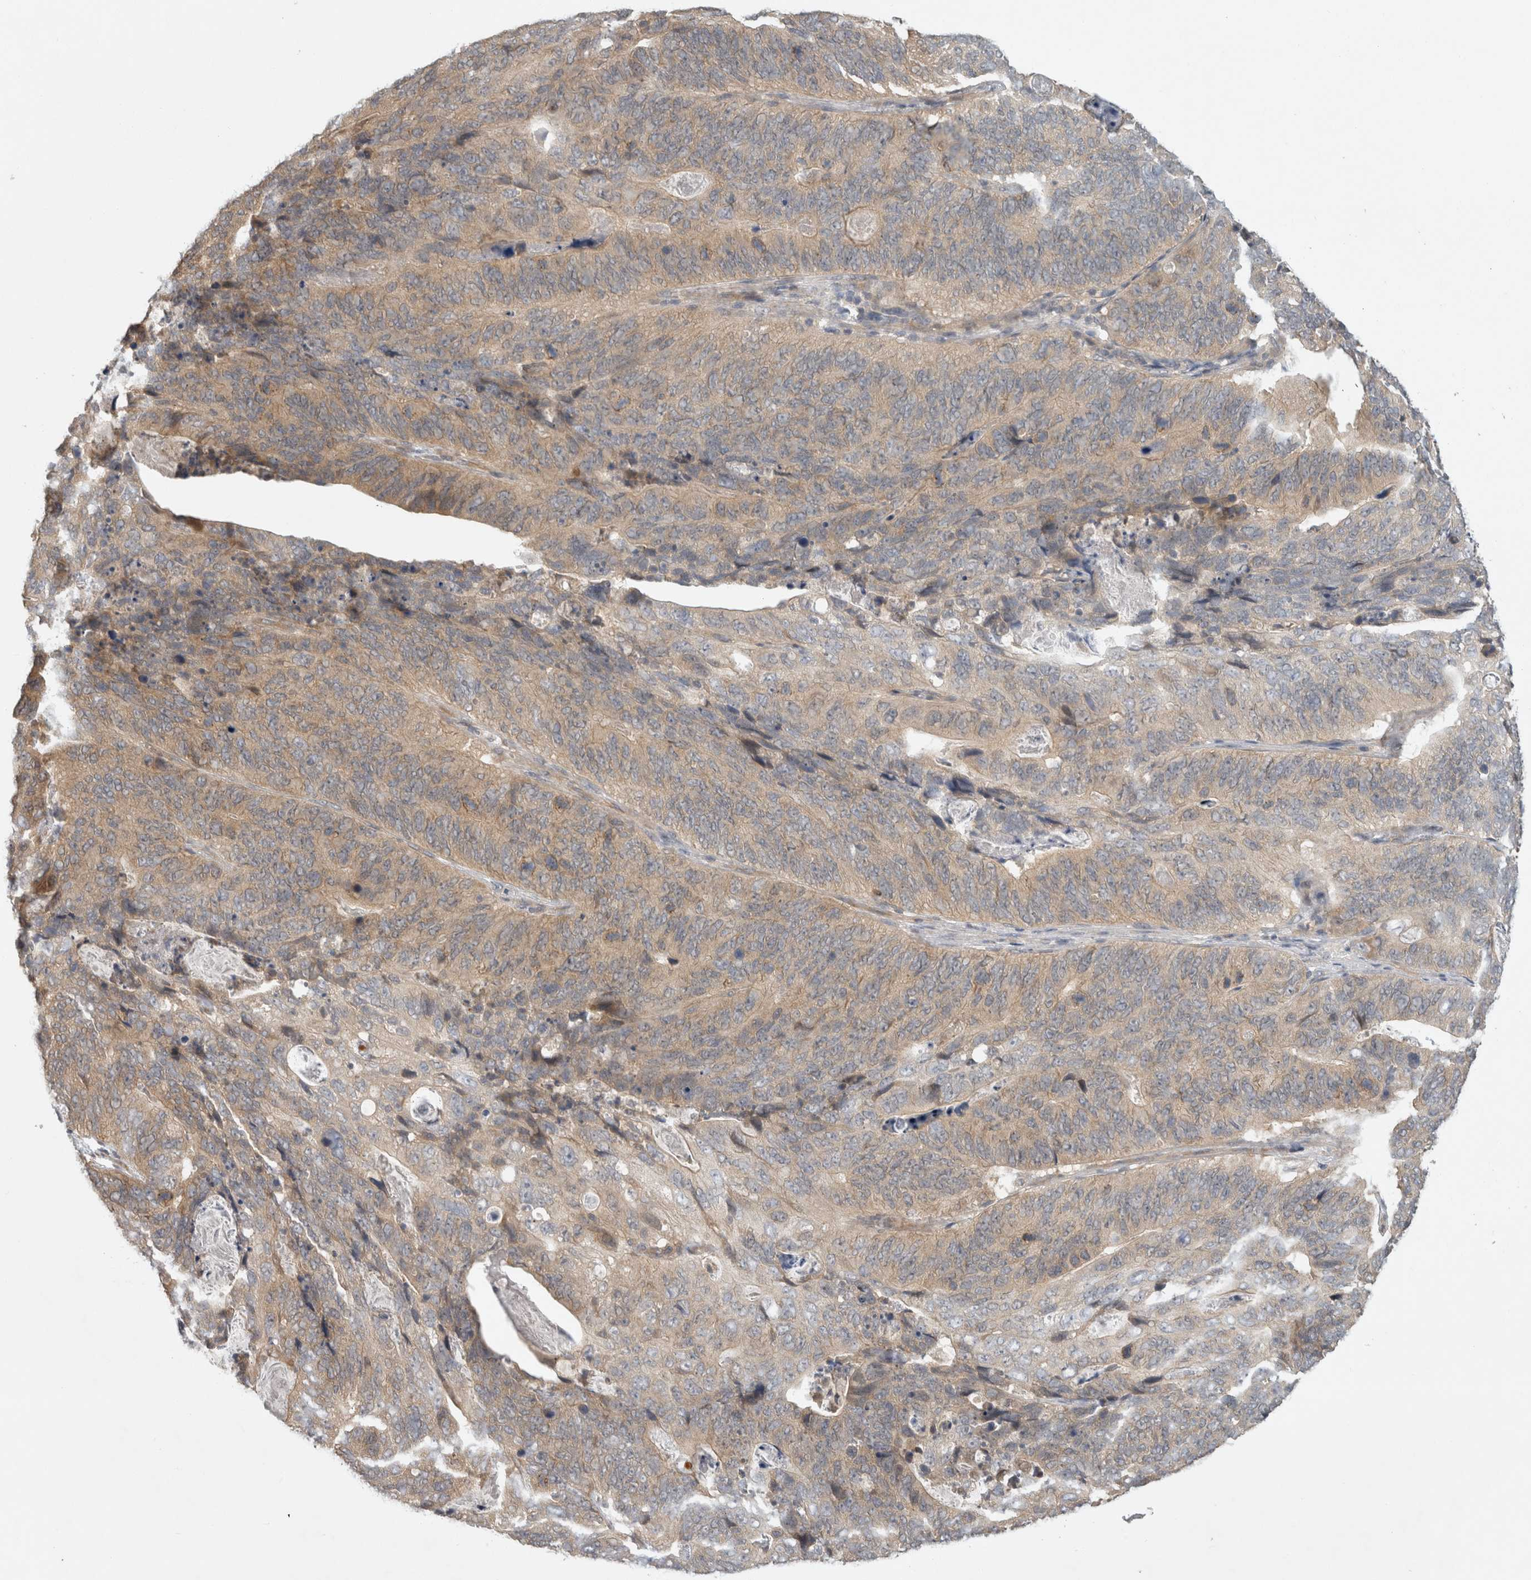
{"staining": {"intensity": "weak", "quantity": ">75%", "location": "cytoplasmic/membranous"}, "tissue": "stomach cancer", "cell_type": "Tumor cells", "image_type": "cancer", "snomed": [{"axis": "morphology", "description": "Normal tissue, NOS"}, {"axis": "morphology", "description": "Adenocarcinoma, NOS"}, {"axis": "topography", "description": "Stomach"}], "caption": "Protein staining of adenocarcinoma (stomach) tissue displays weak cytoplasmic/membranous expression in approximately >75% of tumor cells.", "gene": "AASDHPPT", "patient": {"sex": "female", "age": 89}}